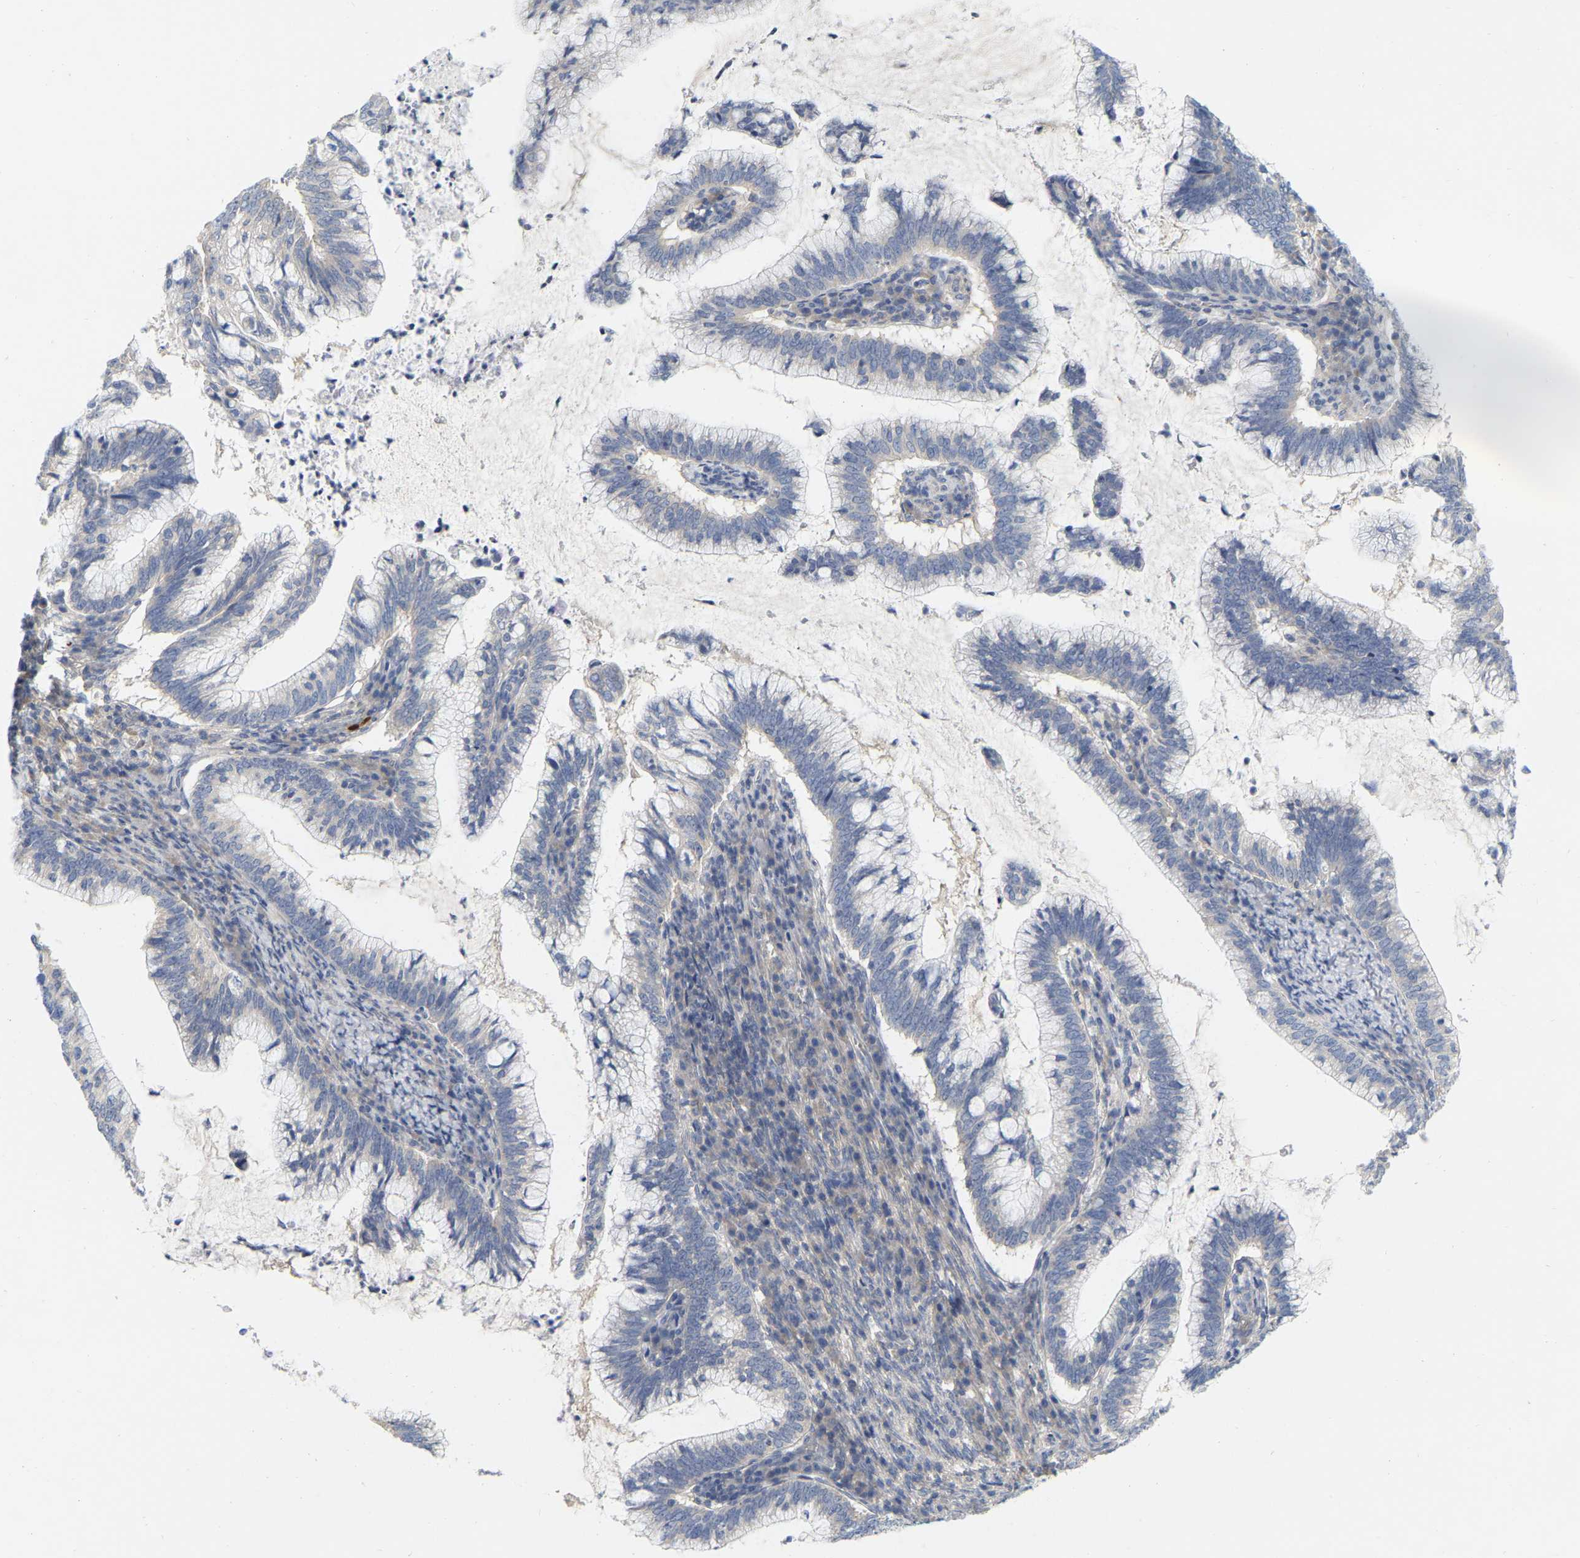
{"staining": {"intensity": "negative", "quantity": "none", "location": "none"}, "tissue": "cervical cancer", "cell_type": "Tumor cells", "image_type": "cancer", "snomed": [{"axis": "morphology", "description": "Adenocarcinoma, NOS"}, {"axis": "topography", "description": "Cervix"}], "caption": "Photomicrograph shows no protein expression in tumor cells of cervical adenocarcinoma tissue.", "gene": "WIPI2", "patient": {"sex": "female", "age": 36}}